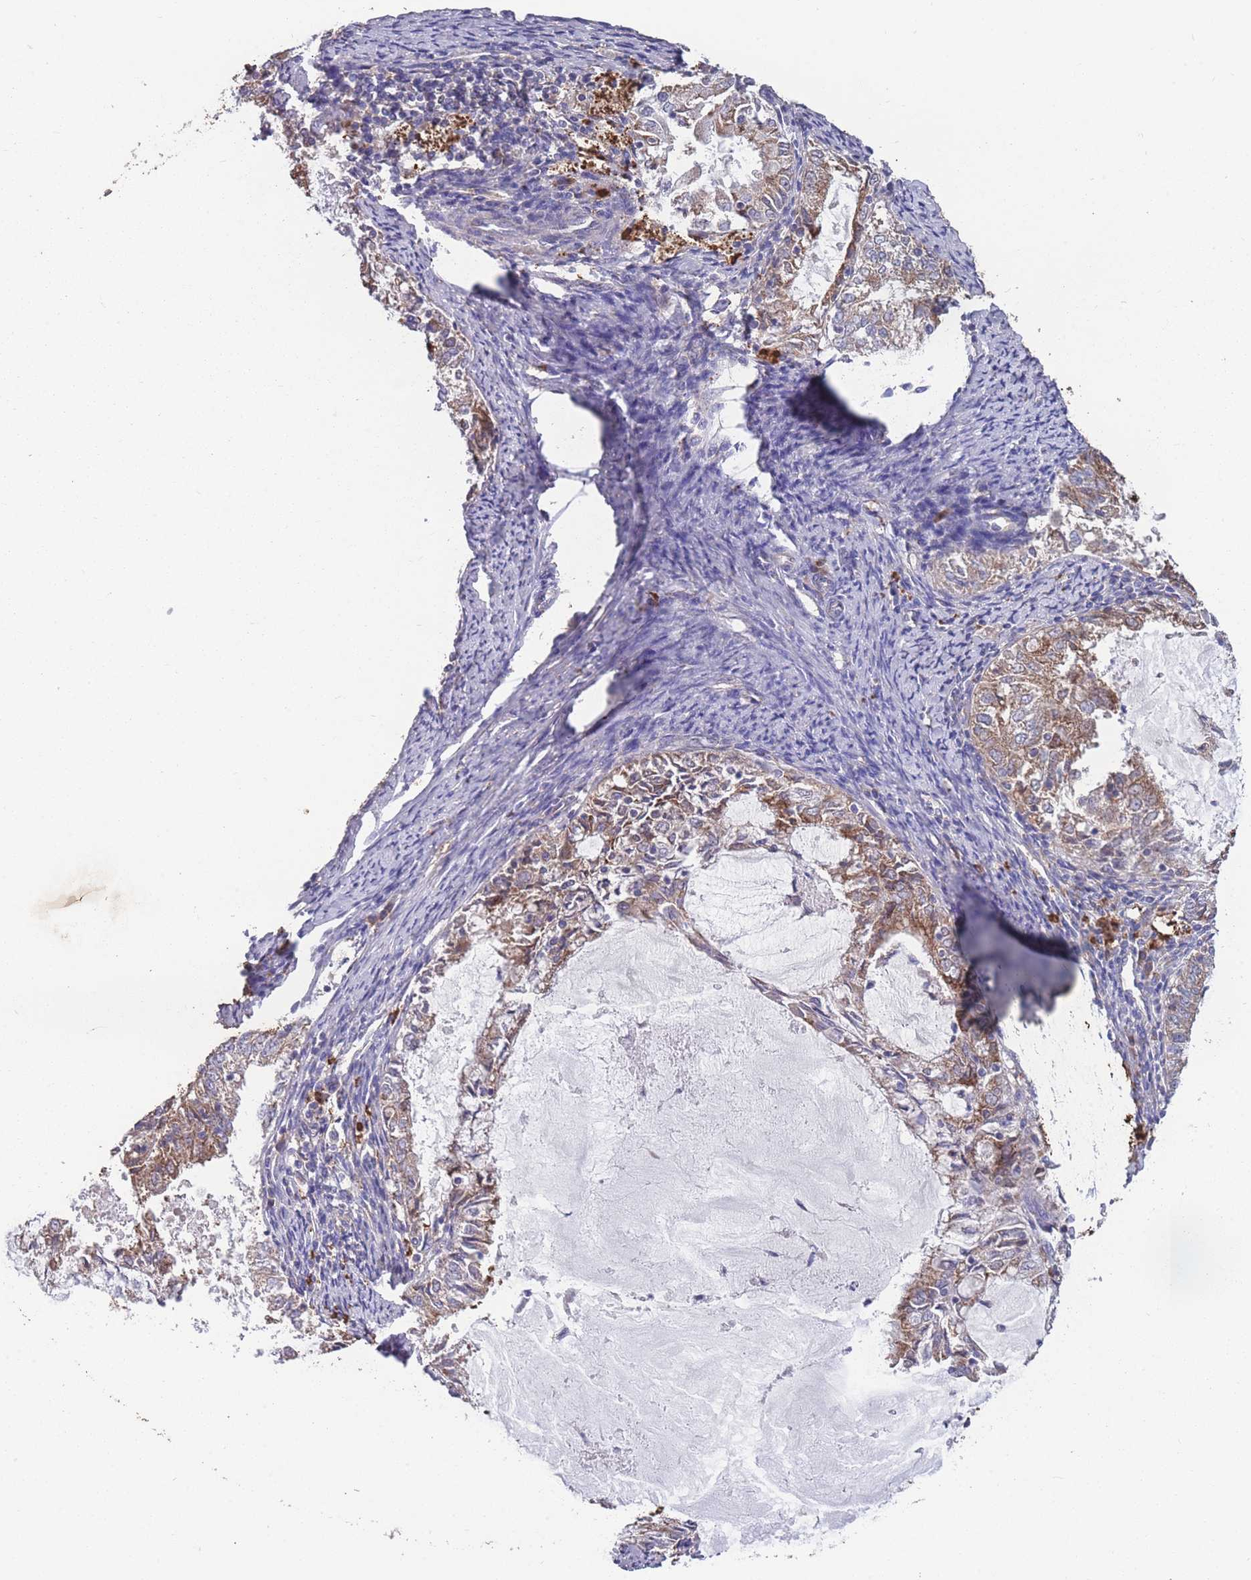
{"staining": {"intensity": "moderate", "quantity": ">75%", "location": "cytoplasmic/membranous"}, "tissue": "endometrial cancer", "cell_type": "Tumor cells", "image_type": "cancer", "snomed": [{"axis": "morphology", "description": "Adenocarcinoma, NOS"}, {"axis": "topography", "description": "Endometrium"}], "caption": "IHC of adenocarcinoma (endometrial) shows medium levels of moderate cytoplasmic/membranous positivity in about >75% of tumor cells.", "gene": "STIM2", "patient": {"sex": "female", "age": 57}}